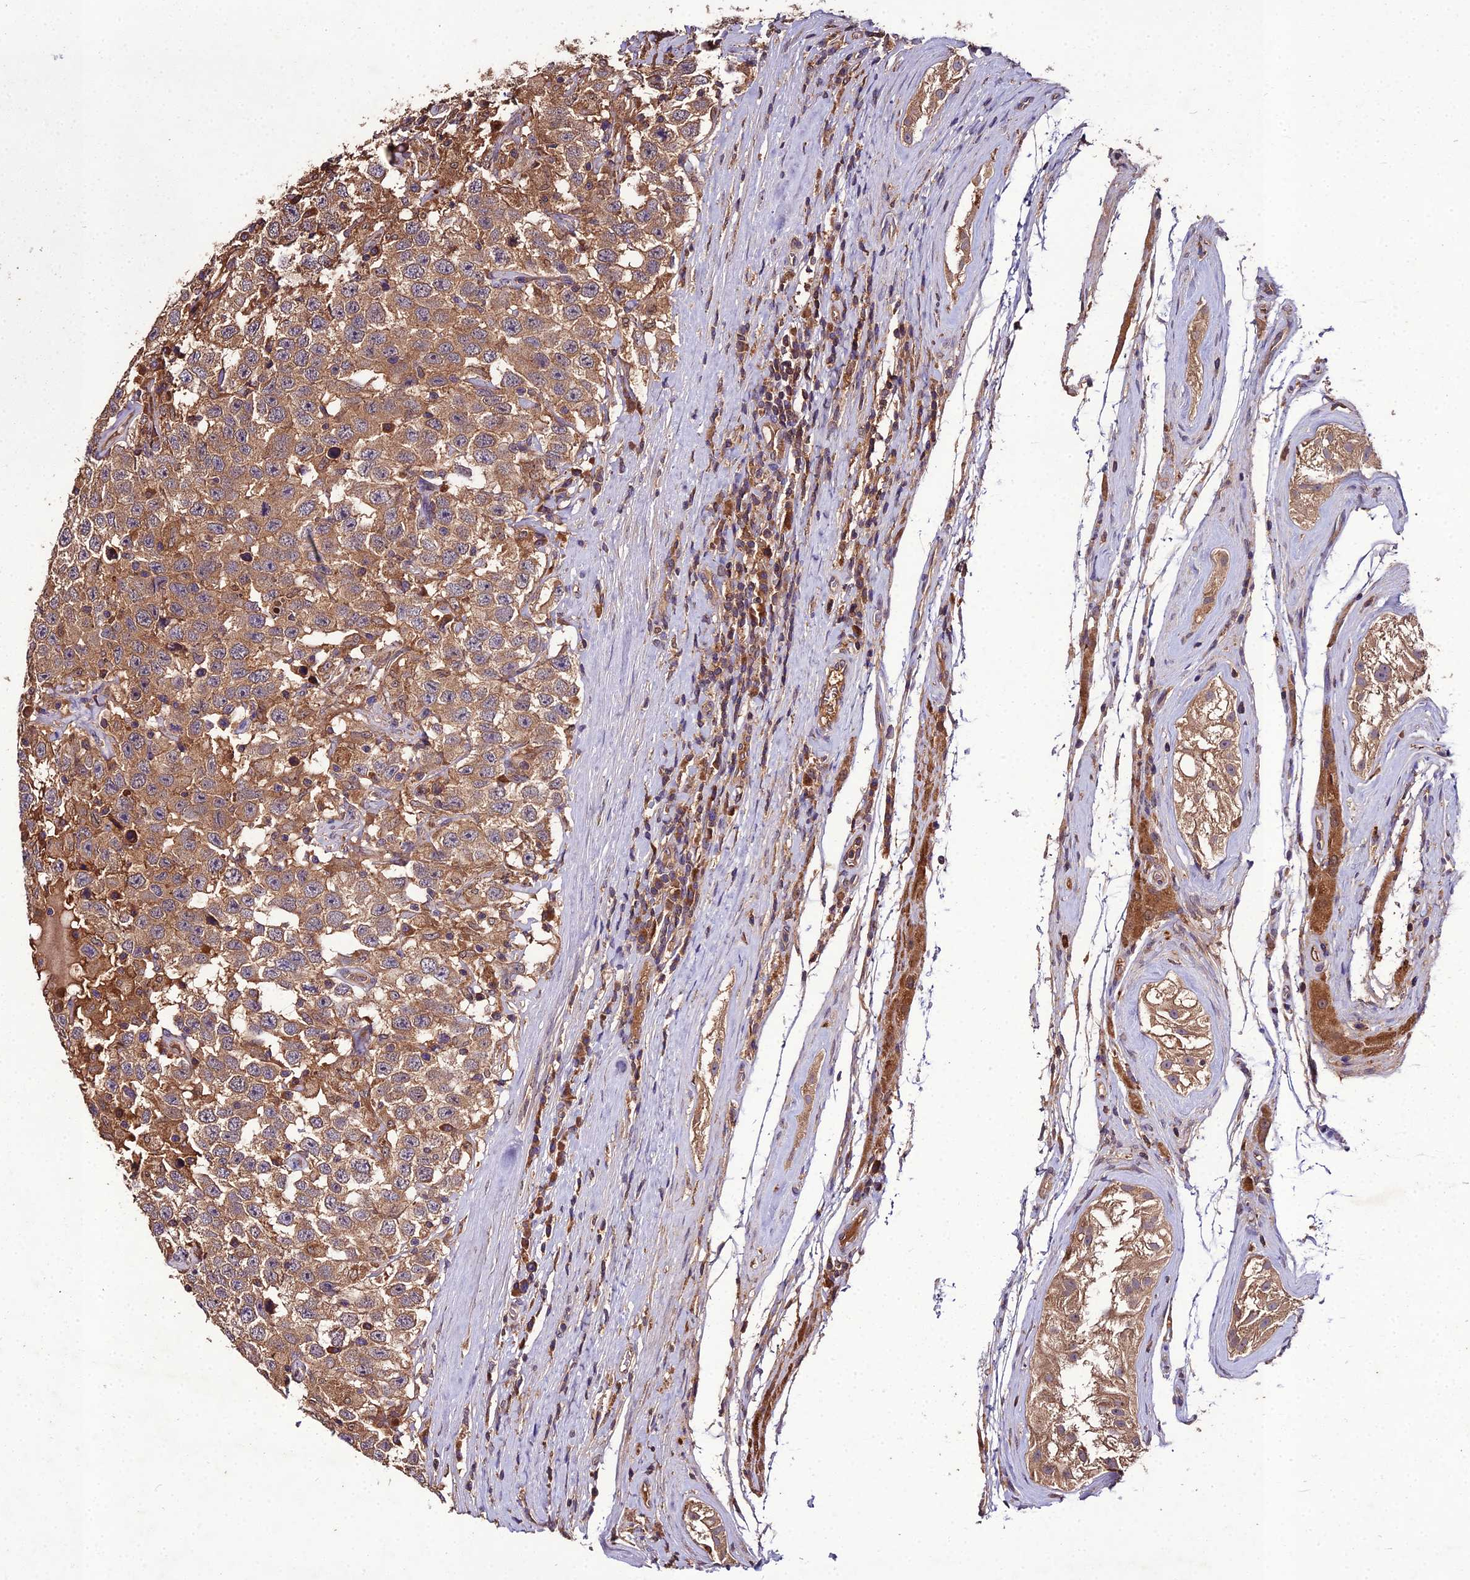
{"staining": {"intensity": "moderate", "quantity": ">75%", "location": "cytoplasmic/membranous"}, "tissue": "testis cancer", "cell_type": "Tumor cells", "image_type": "cancer", "snomed": [{"axis": "morphology", "description": "Seminoma, NOS"}, {"axis": "topography", "description": "Testis"}], "caption": "Seminoma (testis) stained with immunohistochemistry (IHC) shows moderate cytoplasmic/membranous positivity in about >75% of tumor cells.", "gene": "TMEM258", "patient": {"sex": "male", "age": 41}}